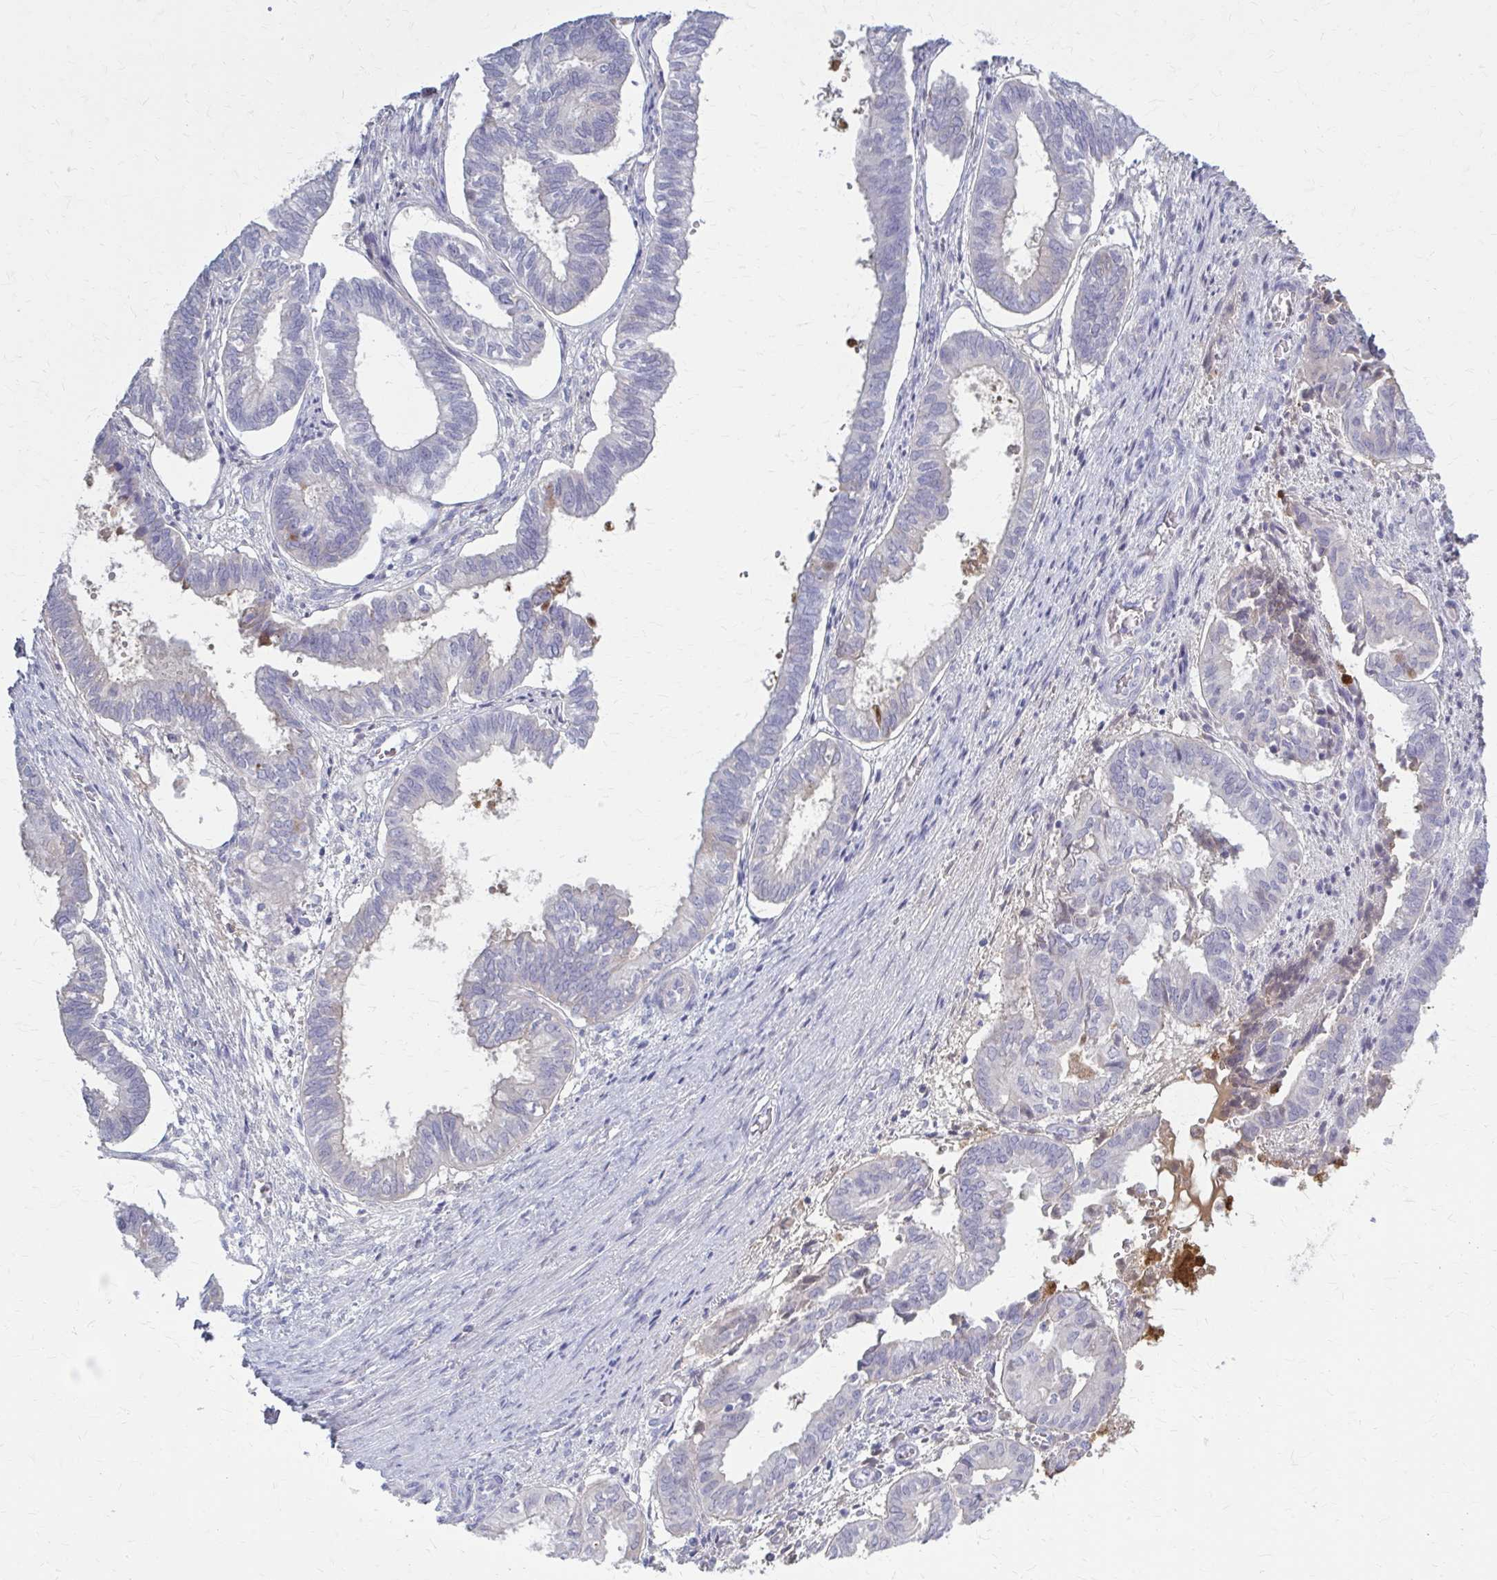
{"staining": {"intensity": "negative", "quantity": "none", "location": "none"}, "tissue": "ovarian cancer", "cell_type": "Tumor cells", "image_type": "cancer", "snomed": [{"axis": "morphology", "description": "Carcinoma, endometroid"}, {"axis": "topography", "description": "Ovary"}], "caption": "Human ovarian cancer stained for a protein using IHC displays no staining in tumor cells.", "gene": "SERPIND1", "patient": {"sex": "female", "age": 64}}